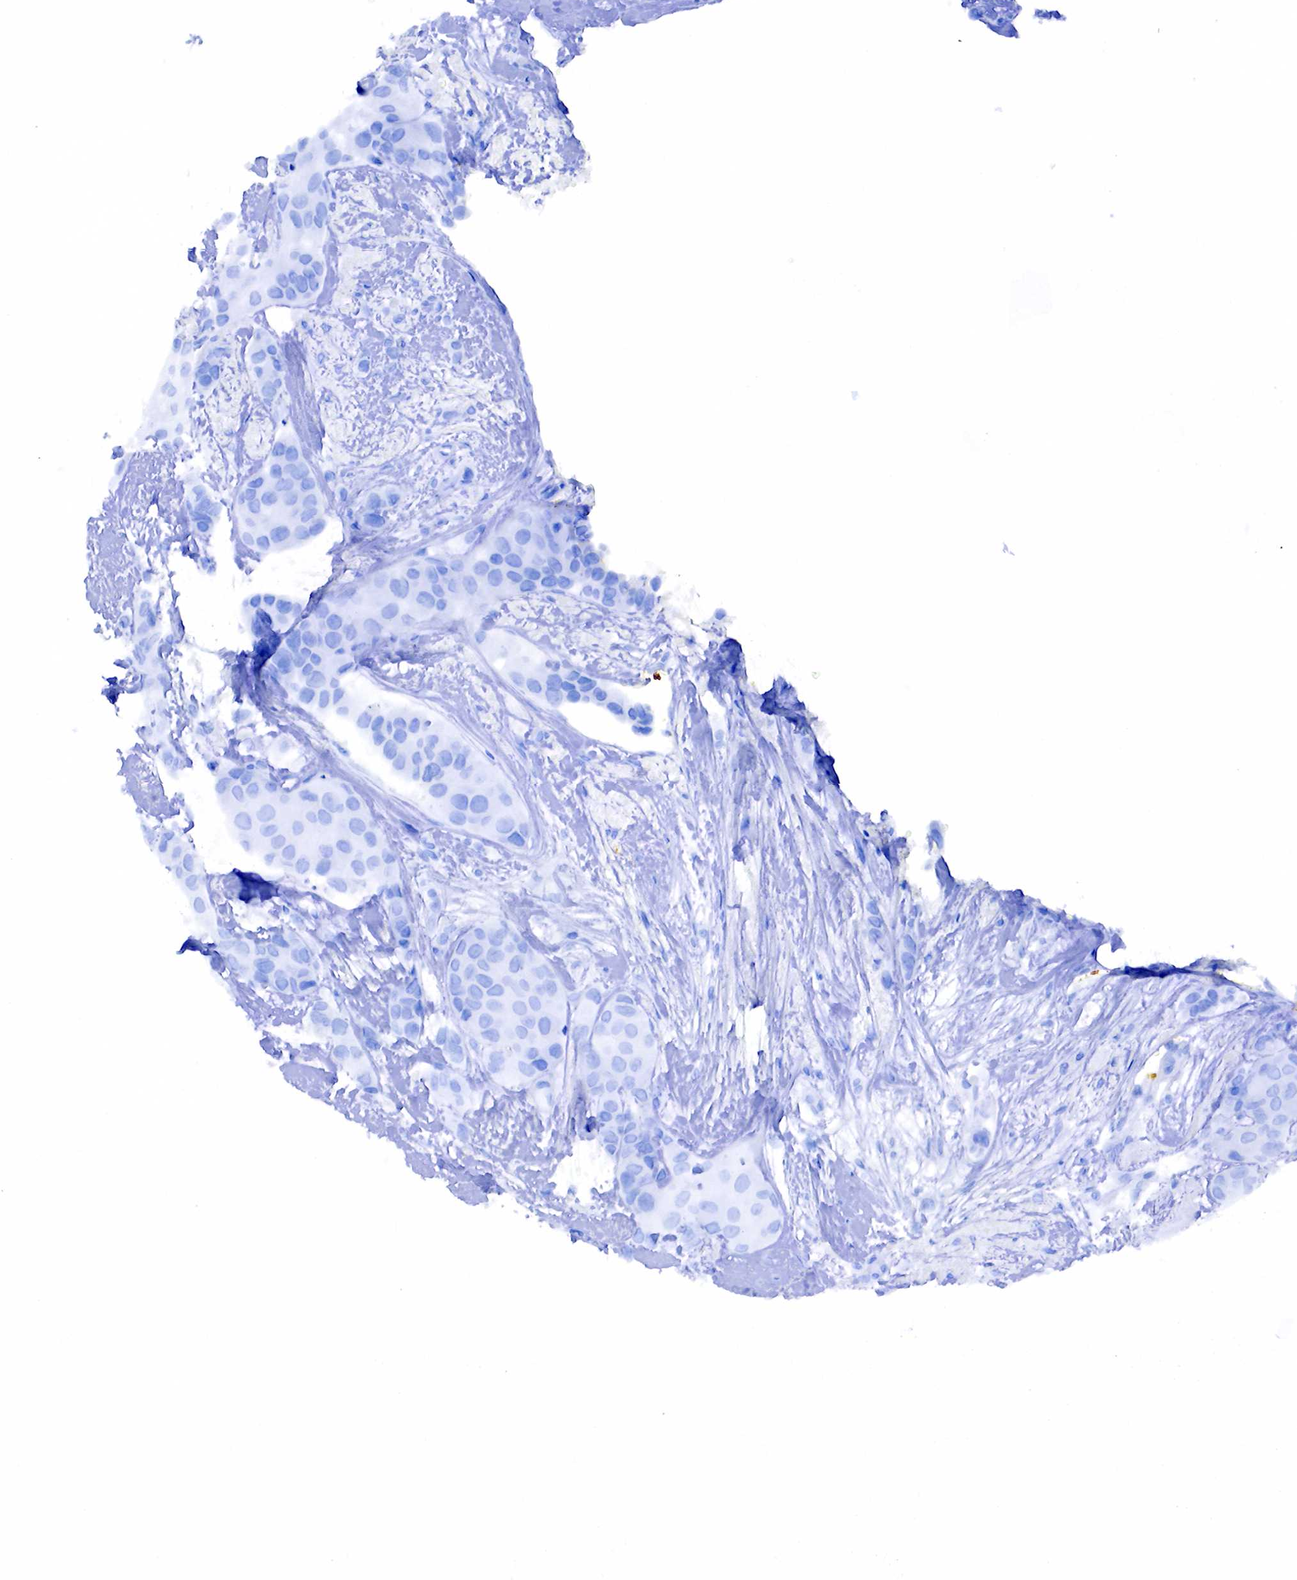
{"staining": {"intensity": "negative", "quantity": "none", "location": "none"}, "tissue": "breast cancer", "cell_type": "Tumor cells", "image_type": "cancer", "snomed": [{"axis": "morphology", "description": "Duct carcinoma"}, {"axis": "topography", "description": "Breast"}], "caption": "This is an IHC histopathology image of breast cancer. There is no staining in tumor cells.", "gene": "FUT4", "patient": {"sex": "female", "age": 68}}